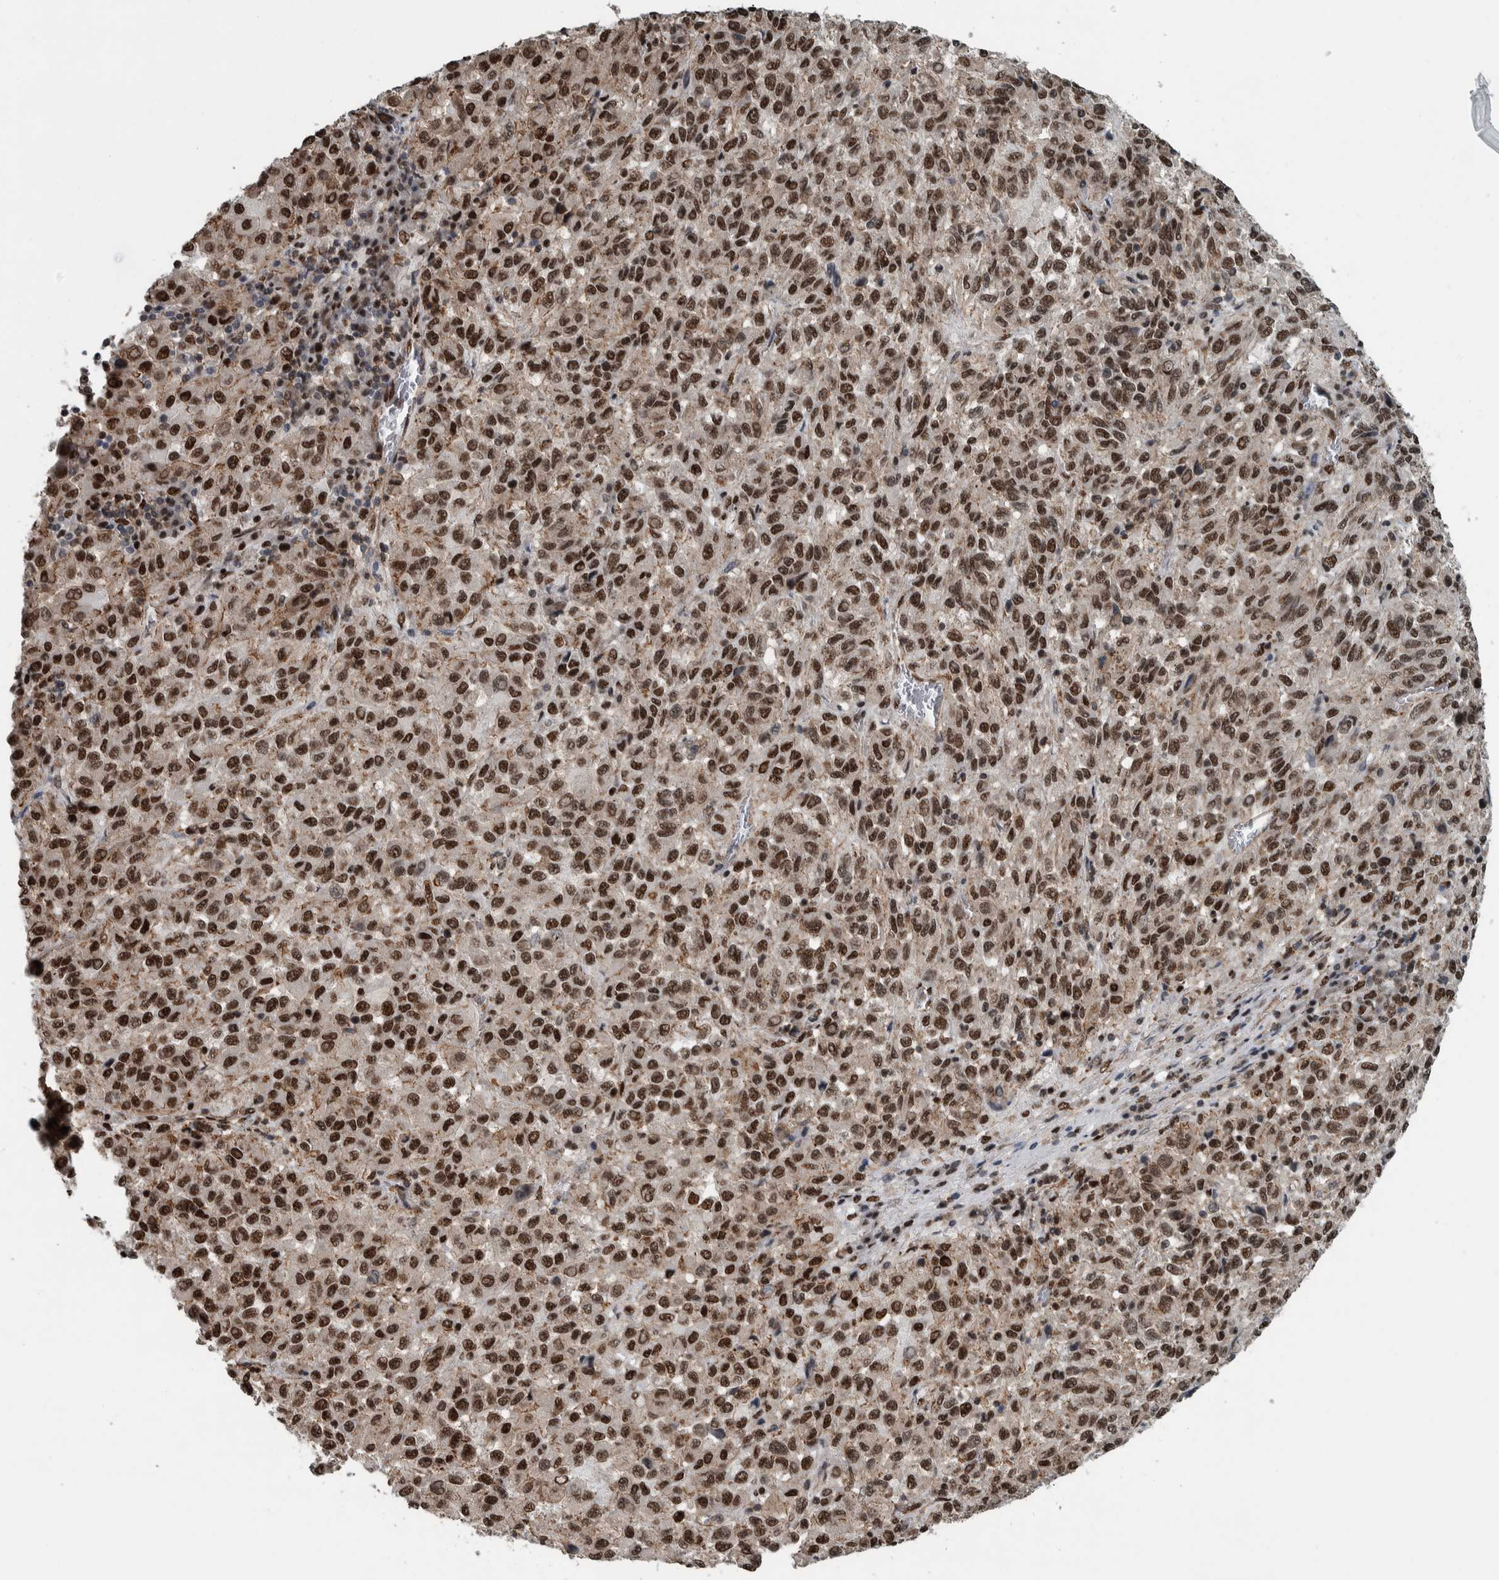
{"staining": {"intensity": "strong", "quantity": ">75%", "location": "nuclear"}, "tissue": "skin cancer", "cell_type": "Tumor cells", "image_type": "cancer", "snomed": [{"axis": "morphology", "description": "Squamous cell carcinoma, NOS"}, {"axis": "topography", "description": "Skin"}], "caption": "Skin squamous cell carcinoma was stained to show a protein in brown. There is high levels of strong nuclear staining in about >75% of tumor cells. (brown staining indicates protein expression, while blue staining denotes nuclei).", "gene": "FAM135B", "patient": {"sex": "female", "age": 73}}